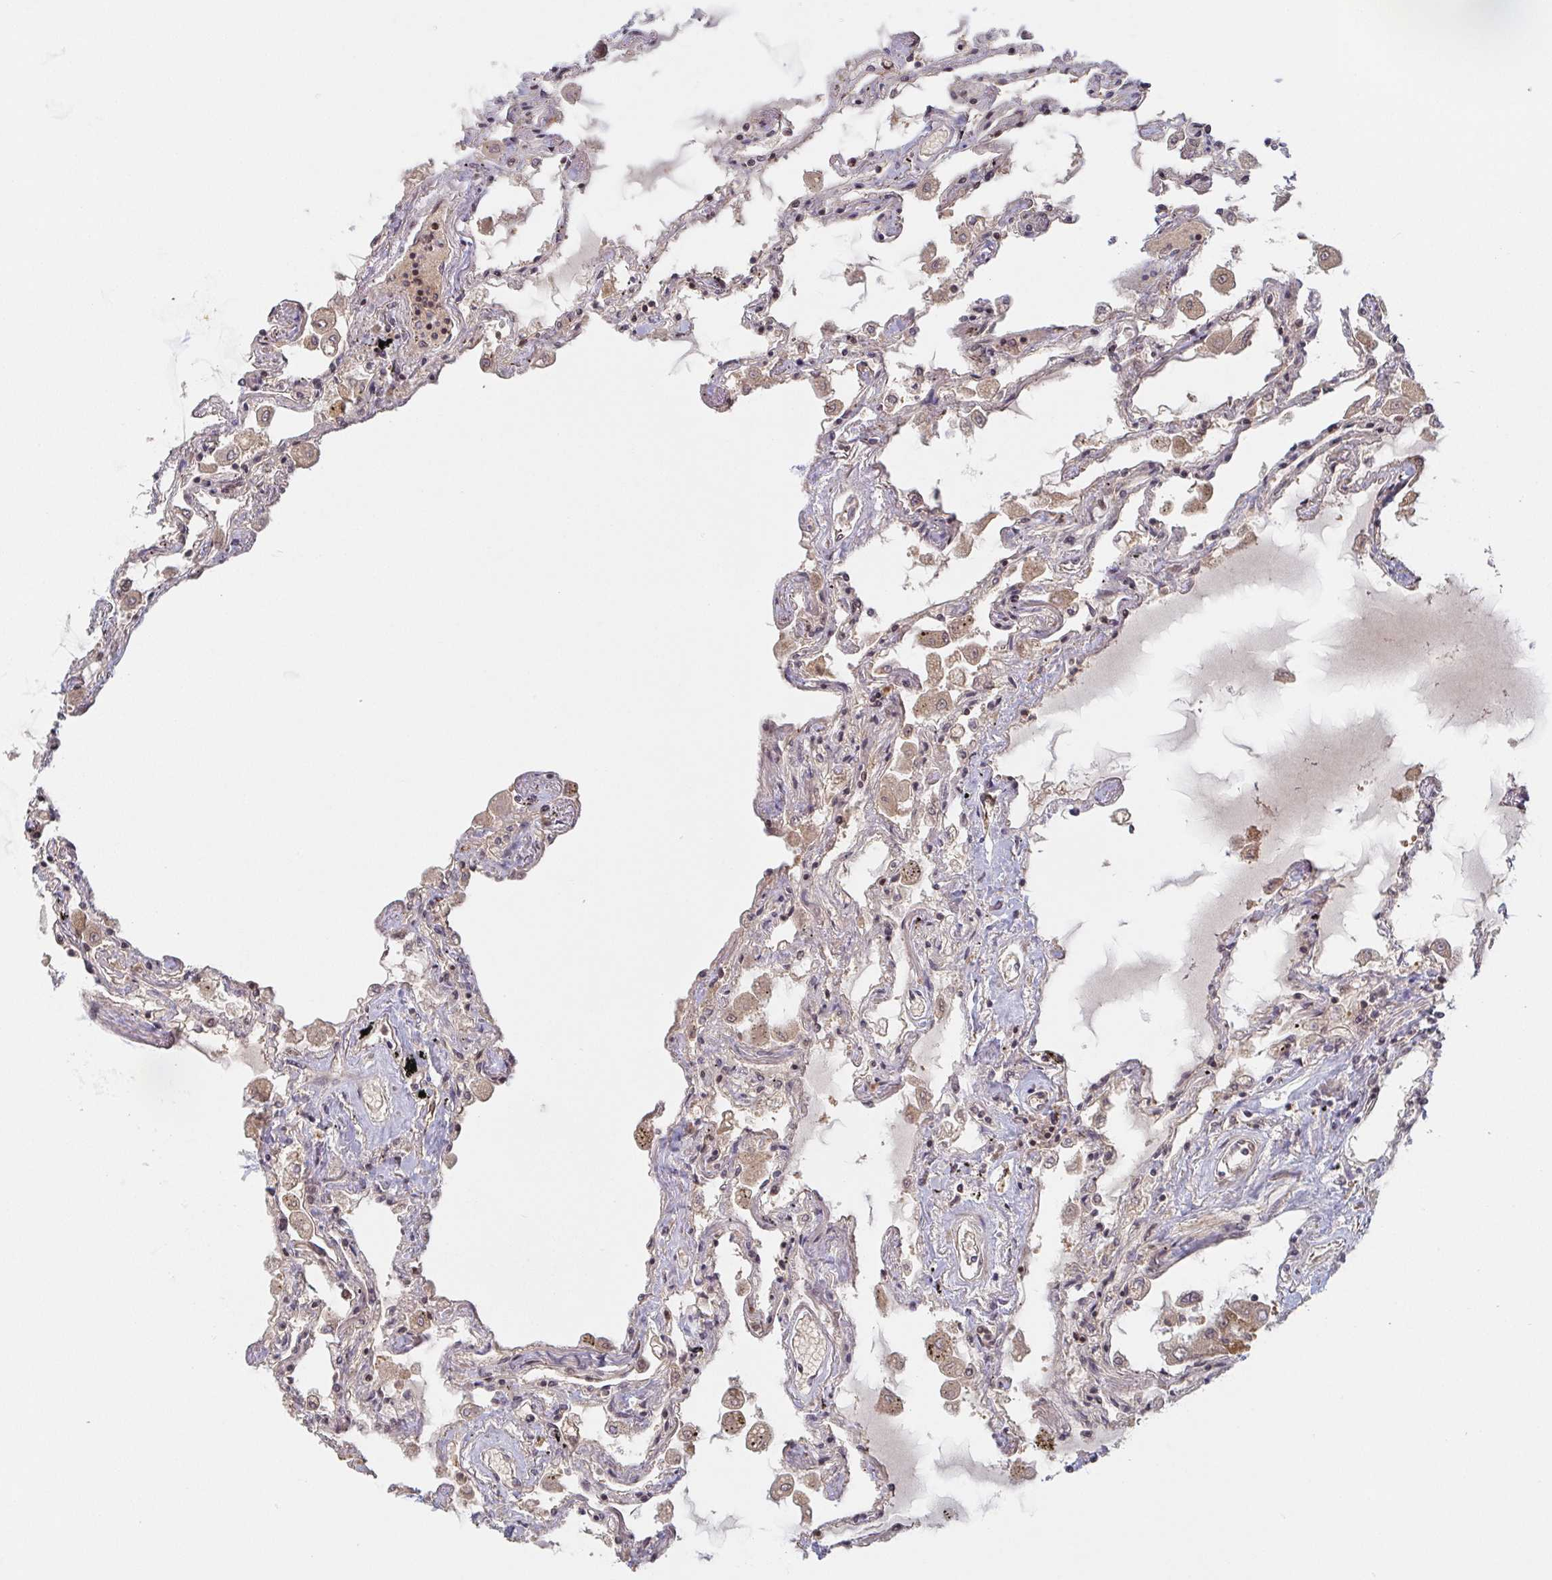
{"staining": {"intensity": "moderate", "quantity": "25%-75%", "location": "cytoplasmic/membranous,nuclear"}, "tissue": "lung", "cell_type": "Alveolar cells", "image_type": "normal", "snomed": [{"axis": "morphology", "description": "Normal tissue, NOS"}, {"axis": "morphology", "description": "Adenocarcinoma, NOS"}, {"axis": "topography", "description": "Cartilage tissue"}, {"axis": "topography", "description": "Lung"}], "caption": "DAB (3,3'-diaminobenzidine) immunohistochemical staining of unremarkable human lung demonstrates moderate cytoplasmic/membranous,nuclear protein staining in about 25%-75% of alveolar cells. Nuclei are stained in blue.", "gene": "DCST1", "patient": {"sex": "female", "age": 67}}